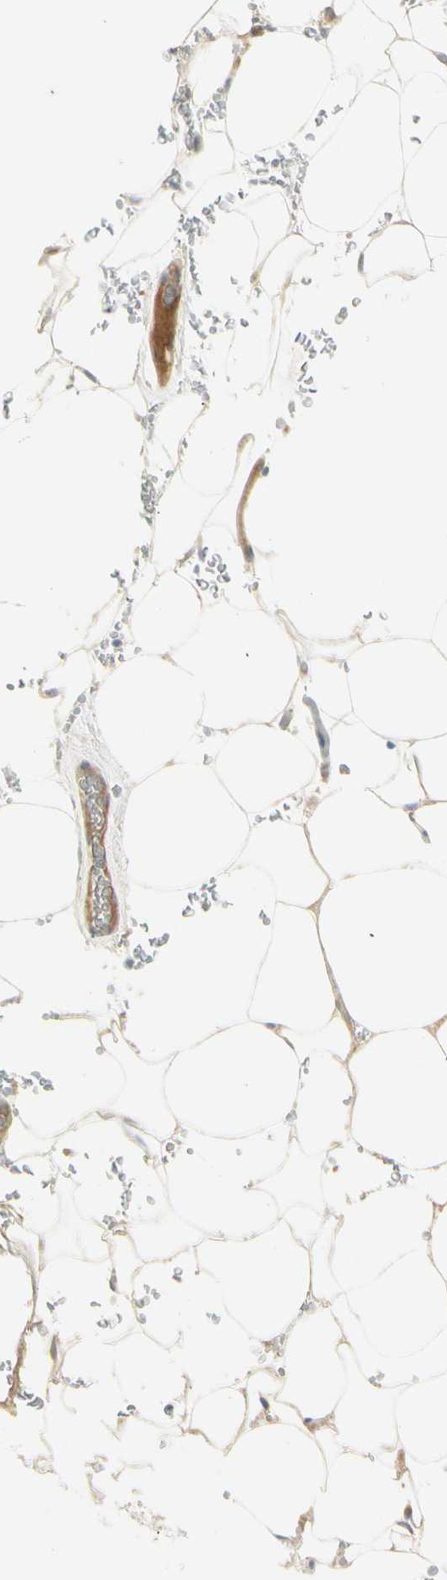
{"staining": {"intensity": "weak", "quantity": "25%-75%", "location": "cytoplasmic/membranous"}, "tissue": "adipose tissue", "cell_type": "Adipocytes", "image_type": "normal", "snomed": [{"axis": "morphology", "description": "Normal tissue, NOS"}, {"axis": "topography", "description": "Peripheral nerve tissue"}], "caption": "The histopathology image exhibits immunohistochemical staining of benign adipose tissue. There is weak cytoplasmic/membranous staining is seen in approximately 25%-75% of adipocytes.", "gene": "PITX1", "patient": {"sex": "male", "age": 70}}